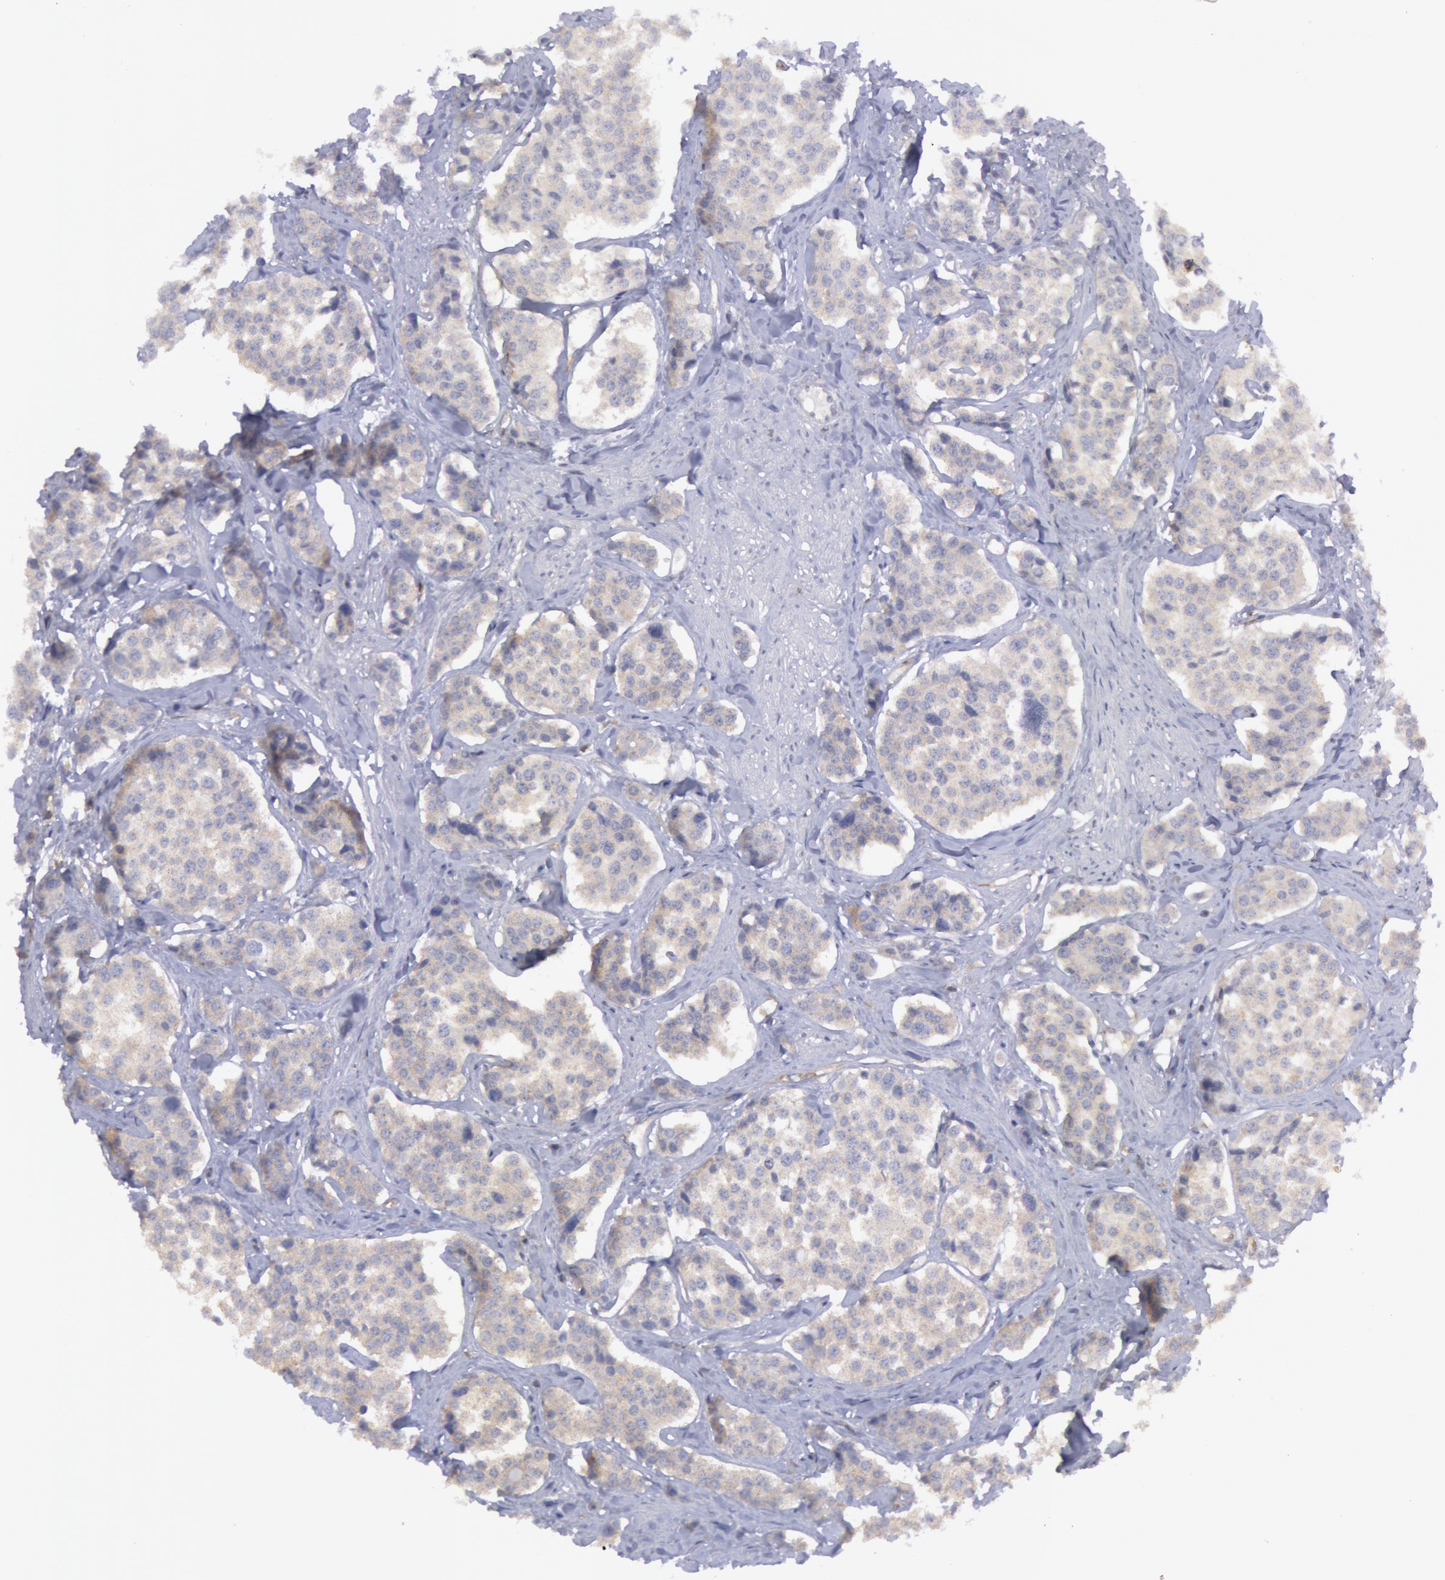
{"staining": {"intensity": "weak", "quantity": ">75%", "location": "cytoplasmic/membranous"}, "tissue": "carcinoid", "cell_type": "Tumor cells", "image_type": "cancer", "snomed": [{"axis": "morphology", "description": "Carcinoid, malignant, NOS"}, {"axis": "topography", "description": "Small intestine"}], "caption": "Approximately >75% of tumor cells in human malignant carcinoid reveal weak cytoplasmic/membranous protein positivity as visualized by brown immunohistochemical staining.", "gene": "IKBKB", "patient": {"sex": "male", "age": 60}}